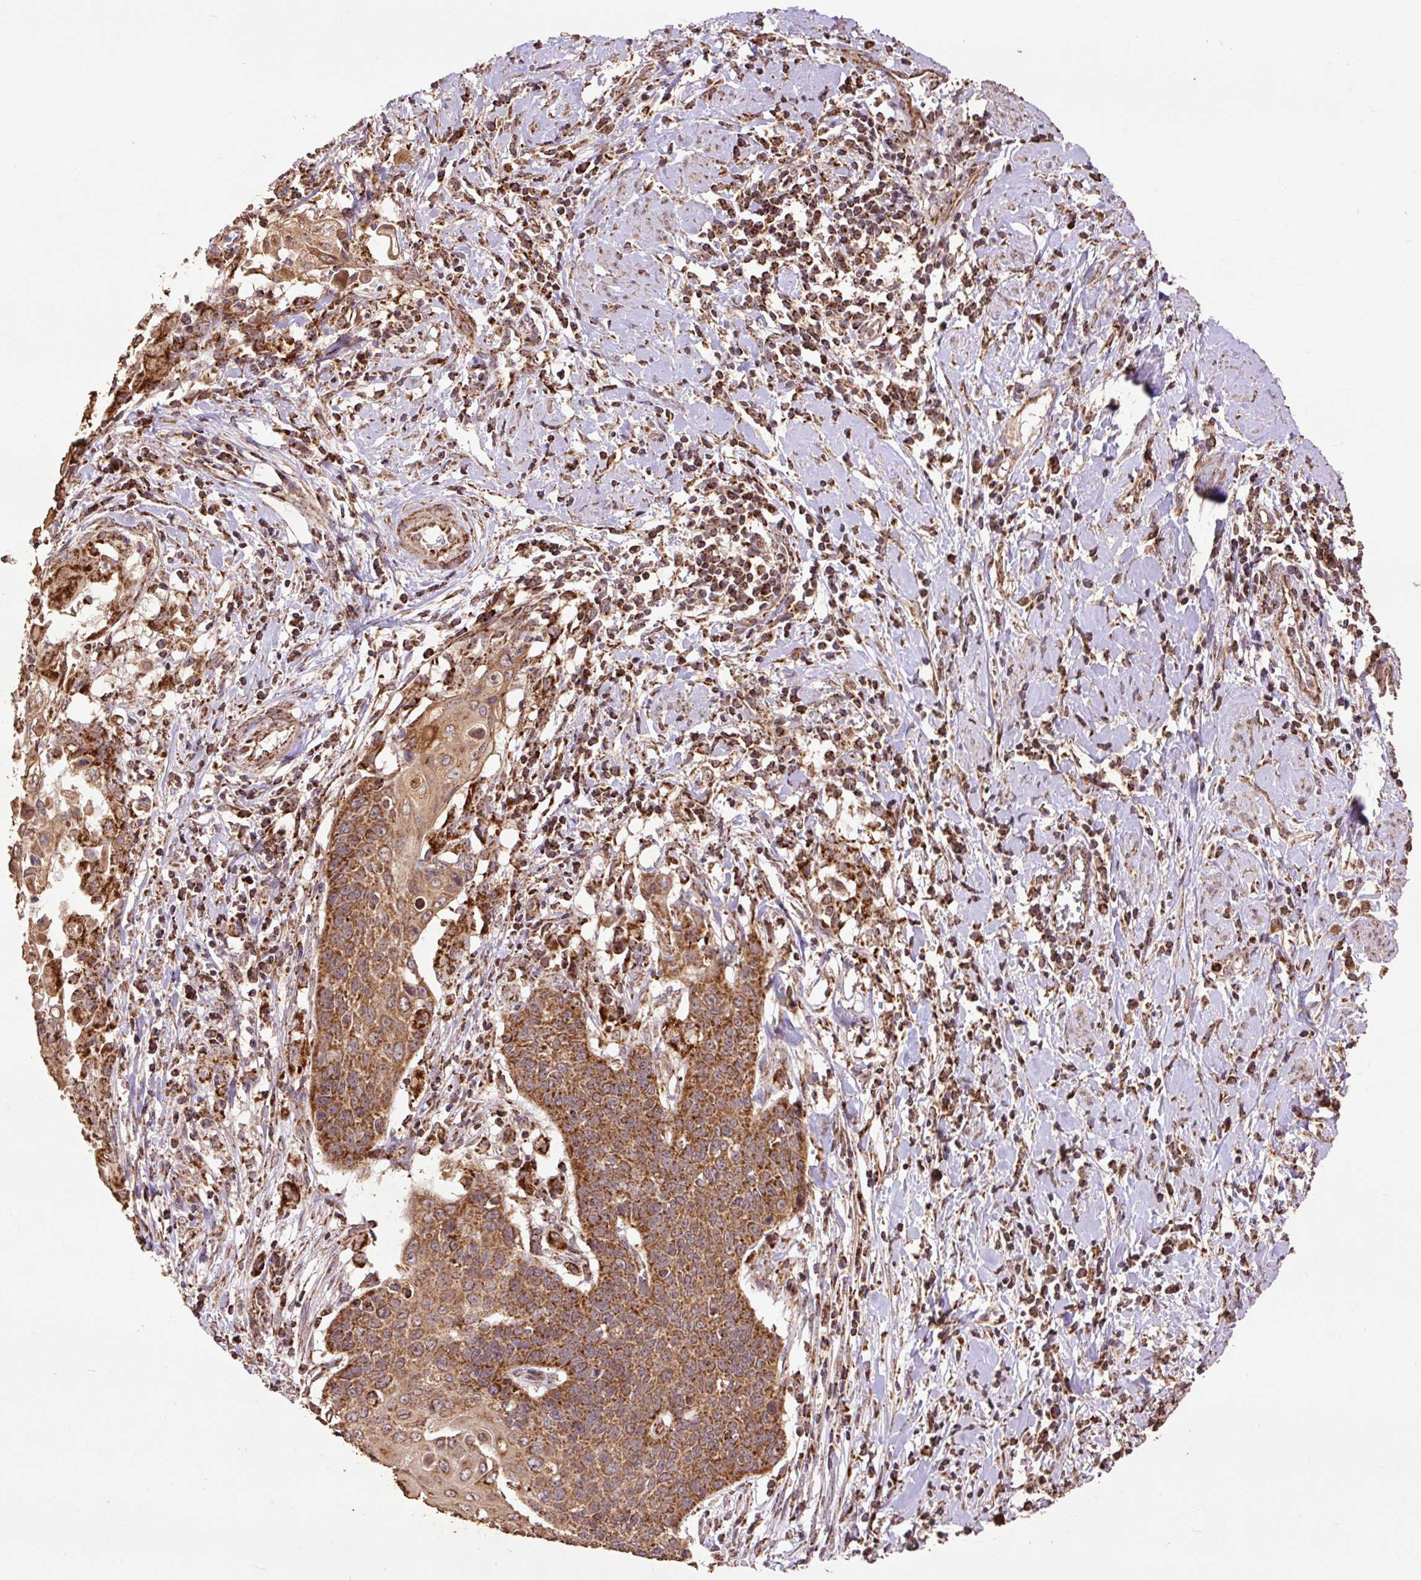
{"staining": {"intensity": "moderate", "quantity": ">75%", "location": "cytoplasmic/membranous"}, "tissue": "cervical cancer", "cell_type": "Tumor cells", "image_type": "cancer", "snomed": [{"axis": "morphology", "description": "Squamous cell carcinoma, NOS"}, {"axis": "topography", "description": "Cervix"}], "caption": "Moderate cytoplasmic/membranous positivity is seen in approximately >75% of tumor cells in cervical cancer (squamous cell carcinoma).", "gene": "ATP5F1A", "patient": {"sex": "female", "age": 39}}